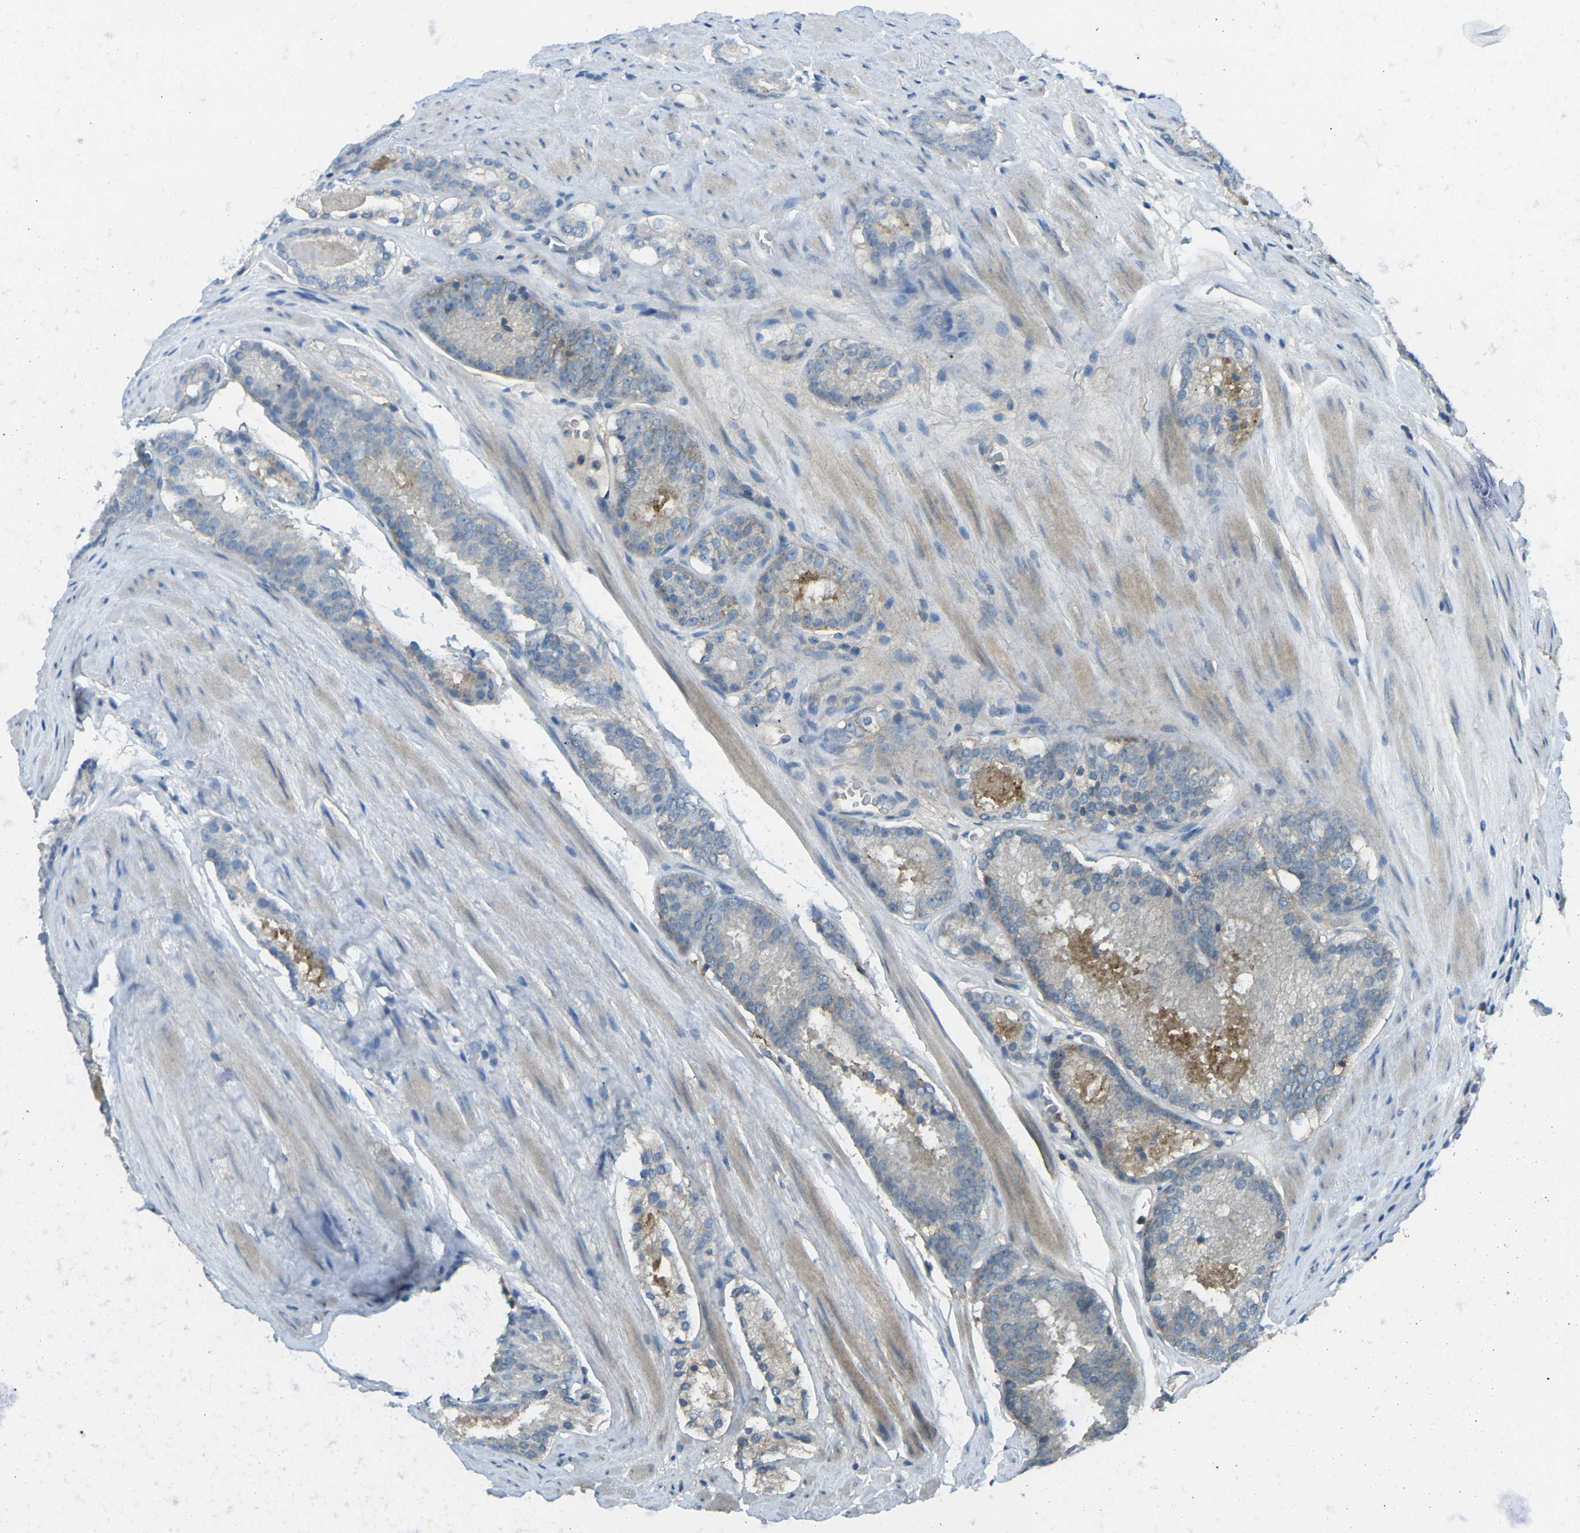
{"staining": {"intensity": "negative", "quantity": "none", "location": "none"}, "tissue": "prostate cancer", "cell_type": "Tumor cells", "image_type": "cancer", "snomed": [{"axis": "morphology", "description": "Adenocarcinoma, Low grade"}, {"axis": "topography", "description": "Prostate"}], "caption": "DAB (3,3'-diaminobenzidine) immunohistochemical staining of prostate low-grade adenocarcinoma shows no significant expression in tumor cells.", "gene": "CD47", "patient": {"sex": "male", "age": 69}}